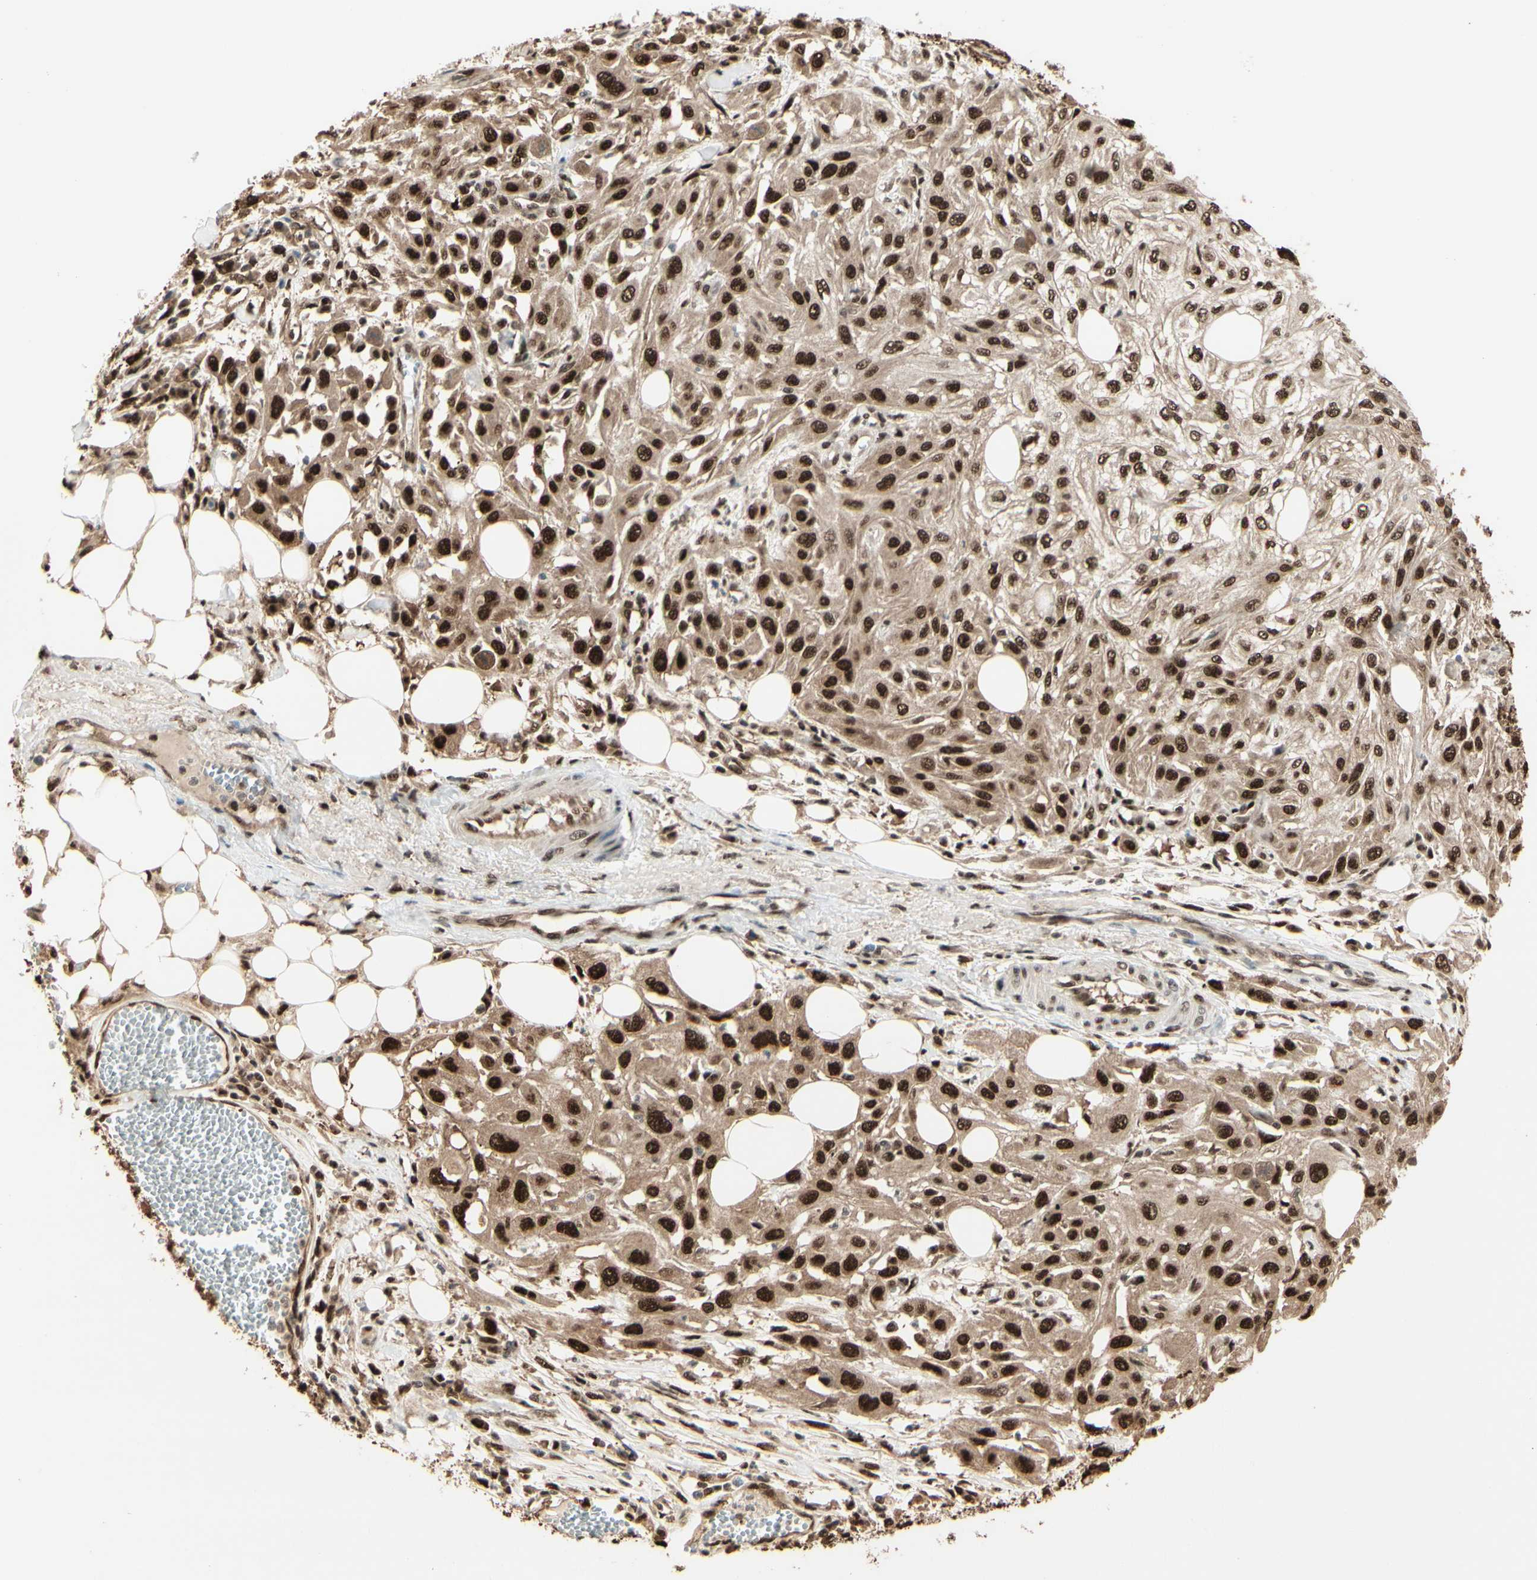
{"staining": {"intensity": "strong", "quantity": ">75%", "location": "cytoplasmic/membranous,nuclear"}, "tissue": "skin cancer", "cell_type": "Tumor cells", "image_type": "cancer", "snomed": [{"axis": "morphology", "description": "Squamous cell carcinoma, NOS"}, {"axis": "topography", "description": "Skin"}], "caption": "Immunohistochemistry (IHC) staining of squamous cell carcinoma (skin), which shows high levels of strong cytoplasmic/membranous and nuclear staining in approximately >75% of tumor cells indicating strong cytoplasmic/membranous and nuclear protein expression. The staining was performed using DAB (brown) for protein detection and nuclei were counterstained in hematoxylin (blue).", "gene": "HSF1", "patient": {"sex": "male", "age": 75}}